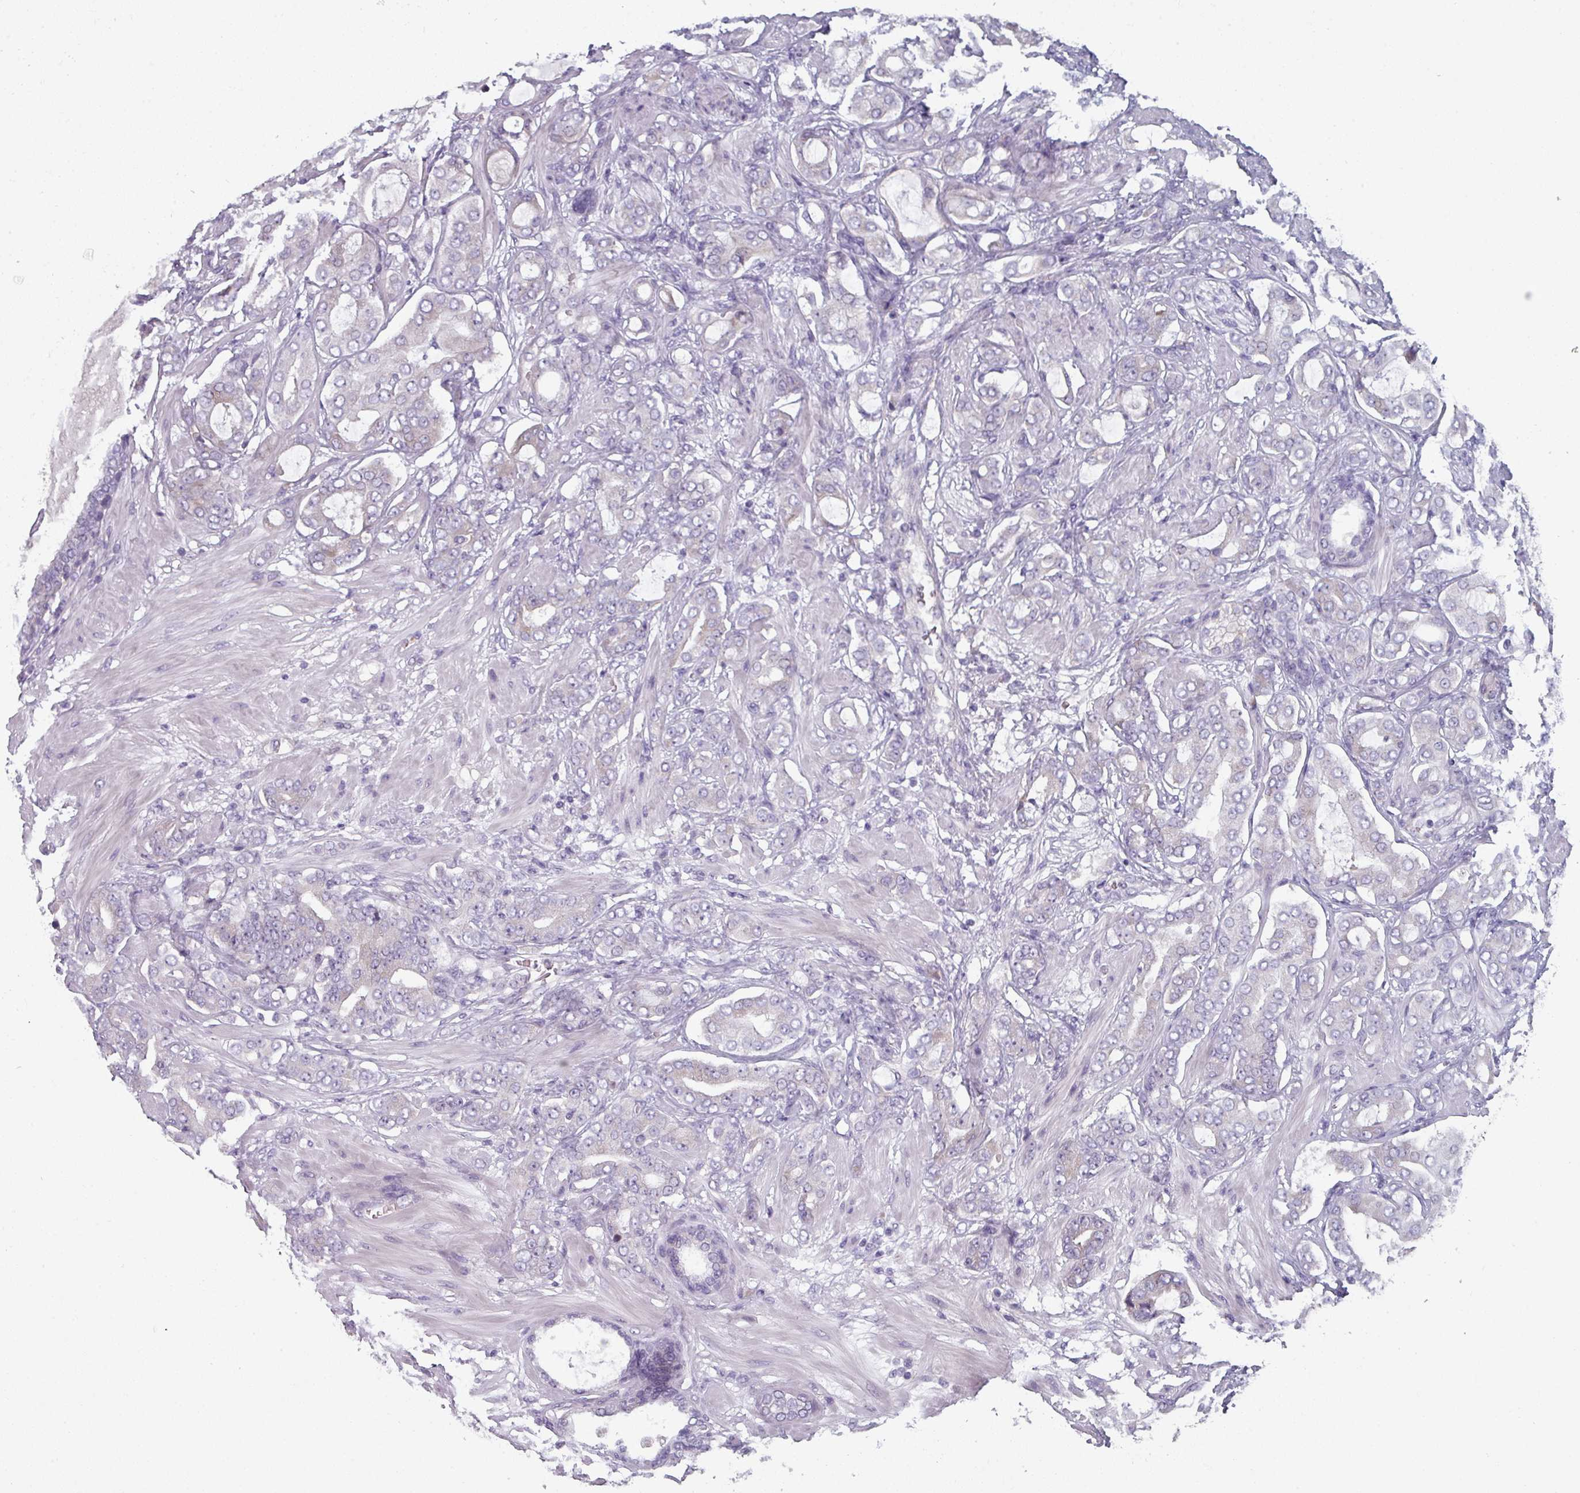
{"staining": {"intensity": "negative", "quantity": "none", "location": "none"}, "tissue": "prostate cancer", "cell_type": "Tumor cells", "image_type": "cancer", "snomed": [{"axis": "morphology", "description": "Adenocarcinoma, Low grade"}, {"axis": "topography", "description": "Prostate"}], "caption": "This is an immunohistochemistry histopathology image of prostate adenocarcinoma (low-grade). There is no positivity in tumor cells.", "gene": "PRAMEF8", "patient": {"sex": "male", "age": 57}}